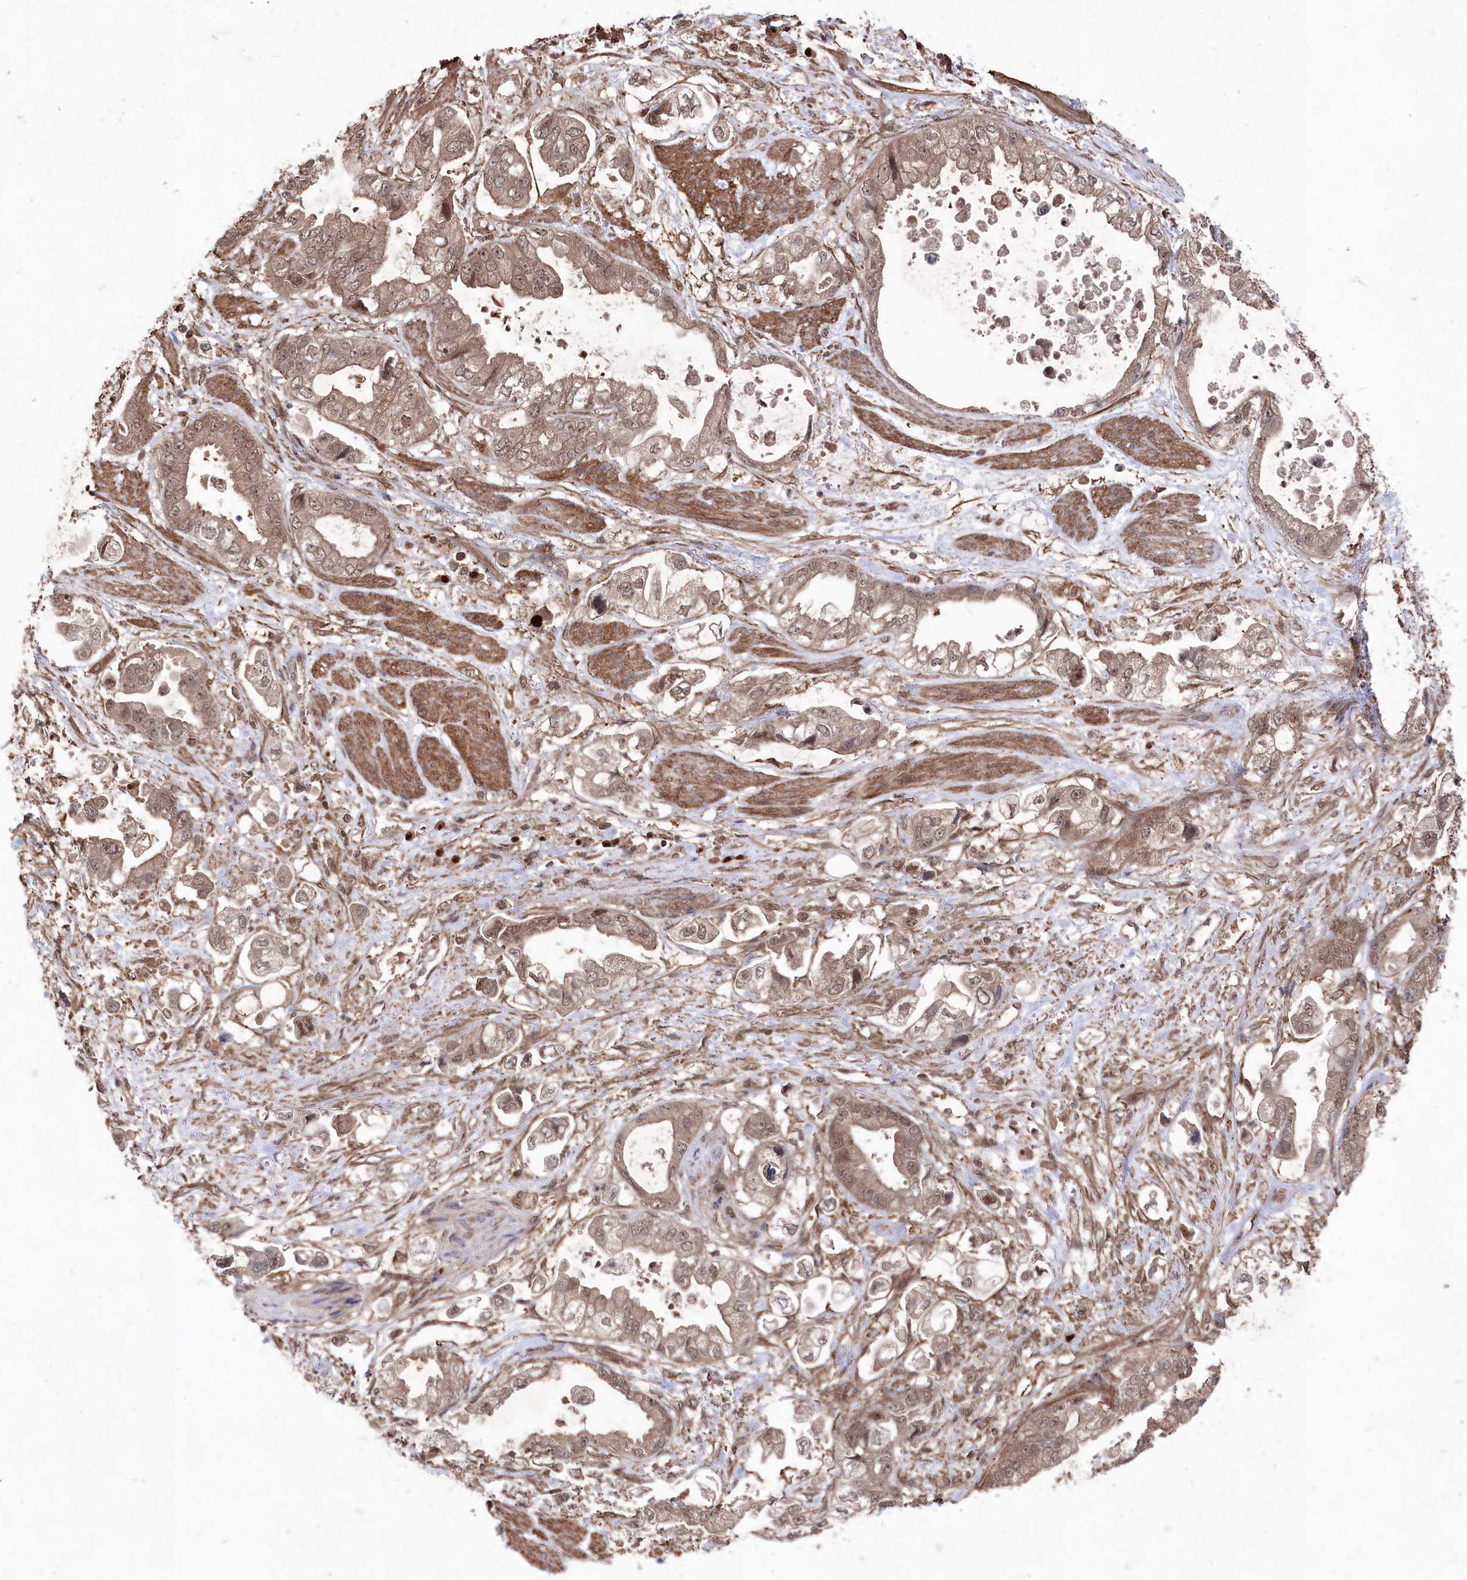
{"staining": {"intensity": "weak", "quantity": ">75%", "location": "cytoplasmic/membranous,nuclear"}, "tissue": "stomach cancer", "cell_type": "Tumor cells", "image_type": "cancer", "snomed": [{"axis": "morphology", "description": "Adenocarcinoma, NOS"}, {"axis": "topography", "description": "Stomach"}], "caption": "The histopathology image displays a brown stain indicating the presence of a protein in the cytoplasmic/membranous and nuclear of tumor cells in stomach cancer. The protein is stained brown, and the nuclei are stained in blue (DAB (3,3'-diaminobenzidine) IHC with brightfield microscopy, high magnification).", "gene": "BORCS7", "patient": {"sex": "male", "age": 62}}